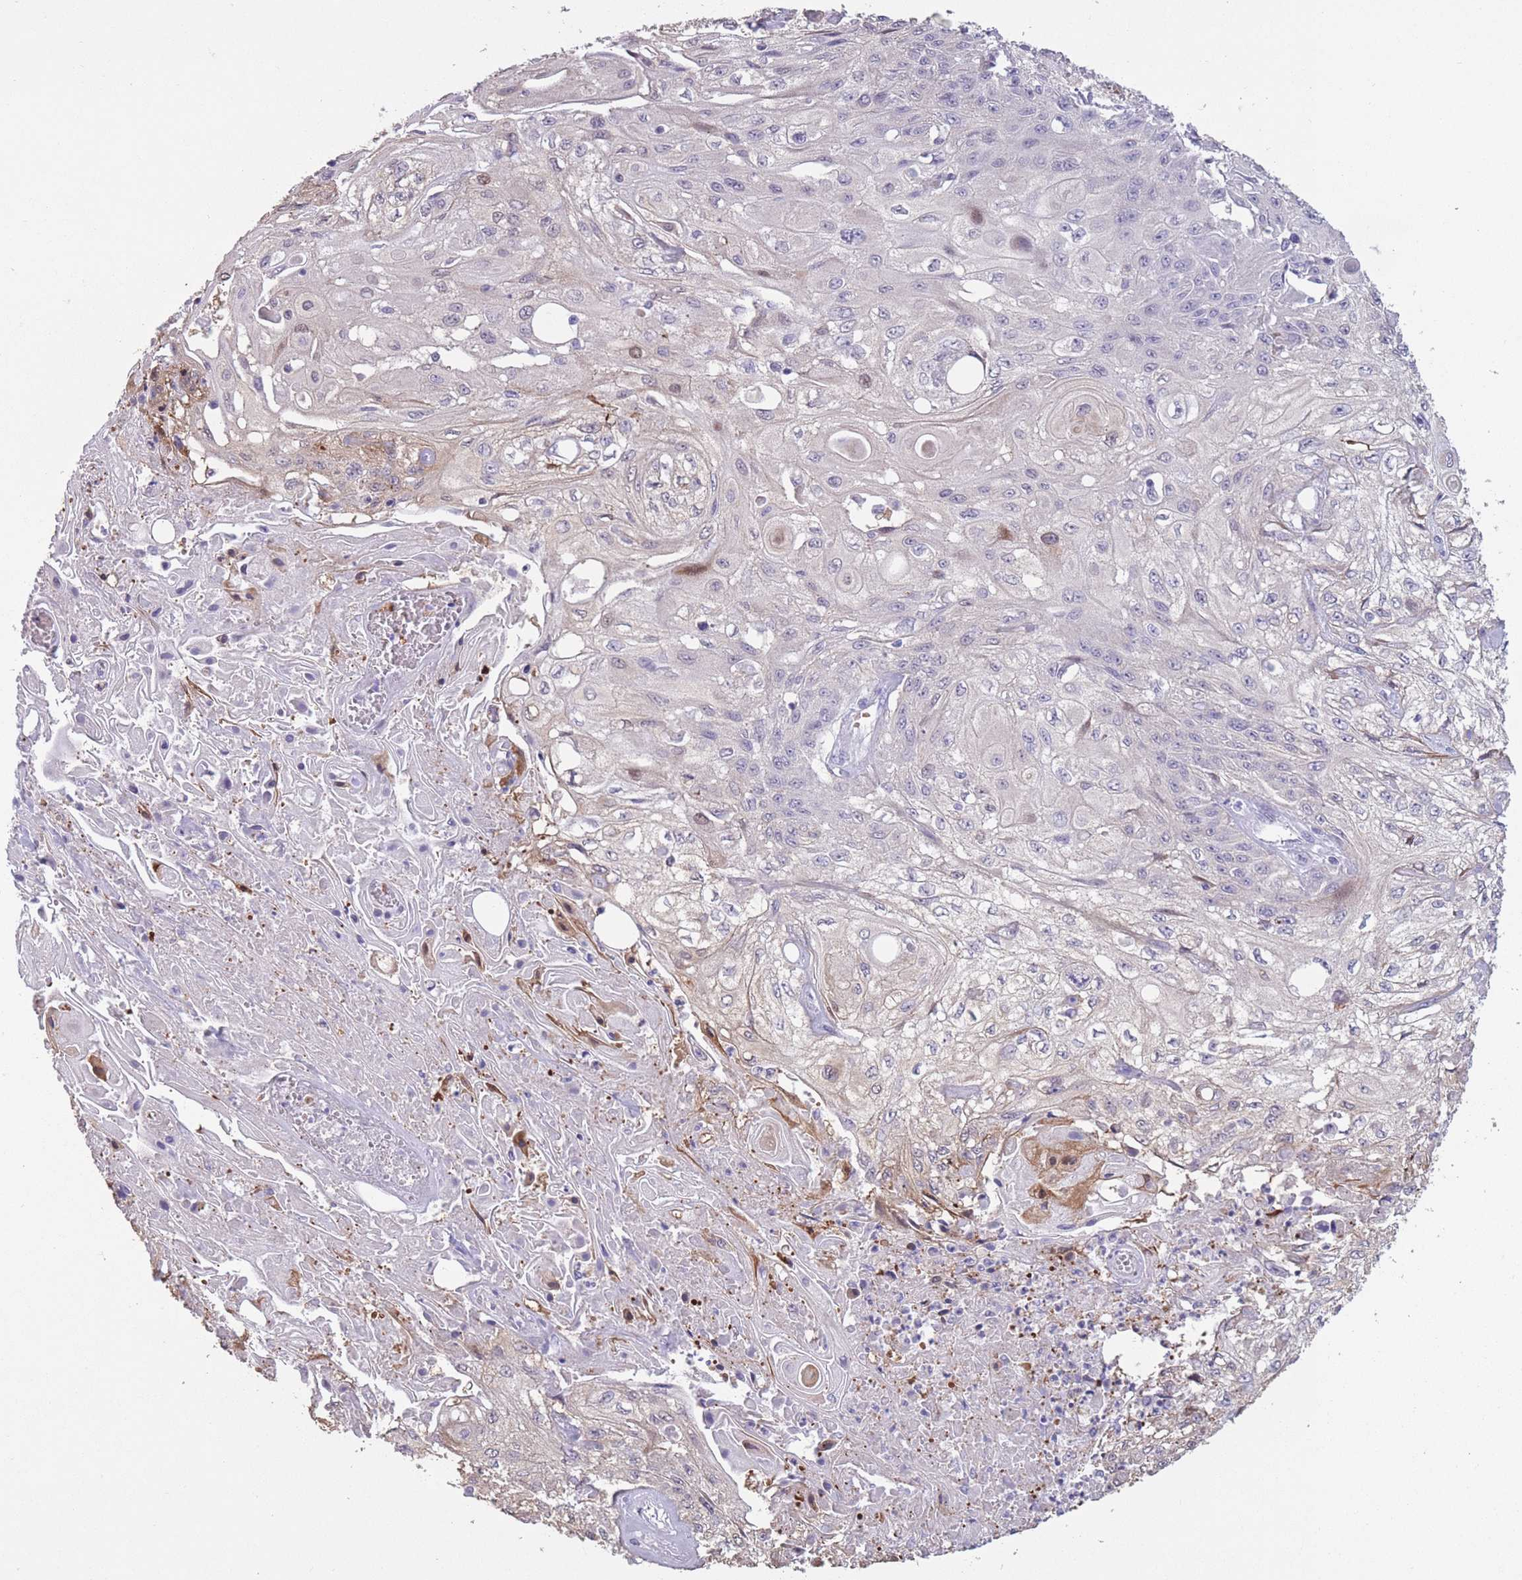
{"staining": {"intensity": "negative", "quantity": "none", "location": "none"}, "tissue": "skin cancer", "cell_type": "Tumor cells", "image_type": "cancer", "snomed": [{"axis": "morphology", "description": "Squamous cell carcinoma, NOS"}, {"axis": "morphology", "description": "Squamous cell carcinoma, metastatic, NOS"}, {"axis": "topography", "description": "Skin"}, {"axis": "topography", "description": "Lymph node"}], "caption": "Immunohistochemical staining of squamous cell carcinoma (skin) displays no significant staining in tumor cells.", "gene": "OR7C1", "patient": {"sex": "male", "age": 75}}